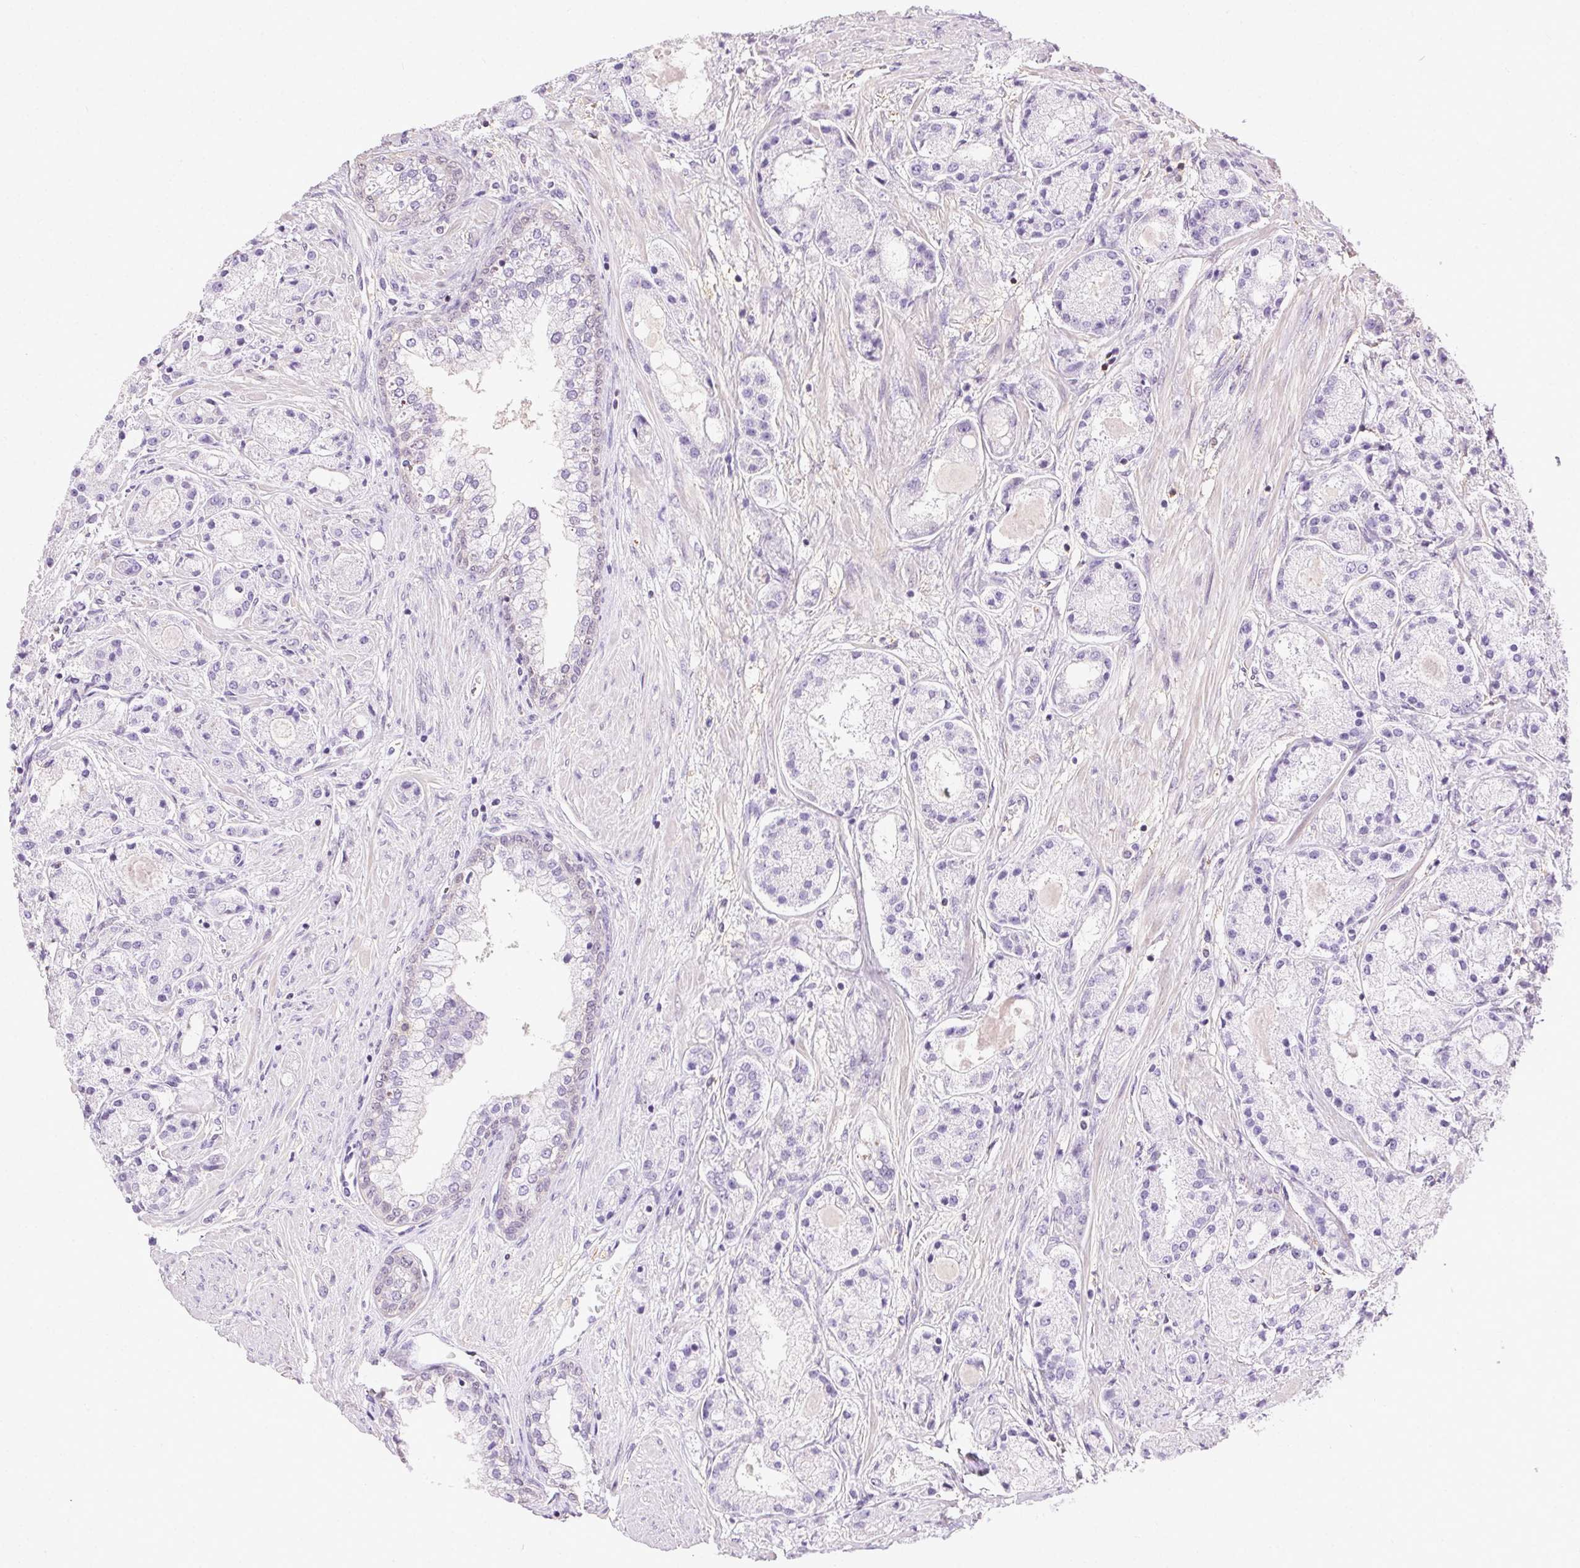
{"staining": {"intensity": "negative", "quantity": "none", "location": "none"}, "tissue": "prostate cancer", "cell_type": "Tumor cells", "image_type": "cancer", "snomed": [{"axis": "morphology", "description": "Adenocarcinoma, High grade"}, {"axis": "topography", "description": "Prostate"}], "caption": "Micrograph shows no significant protein staining in tumor cells of prostate cancer.", "gene": "SYCE2", "patient": {"sex": "male", "age": 67}}